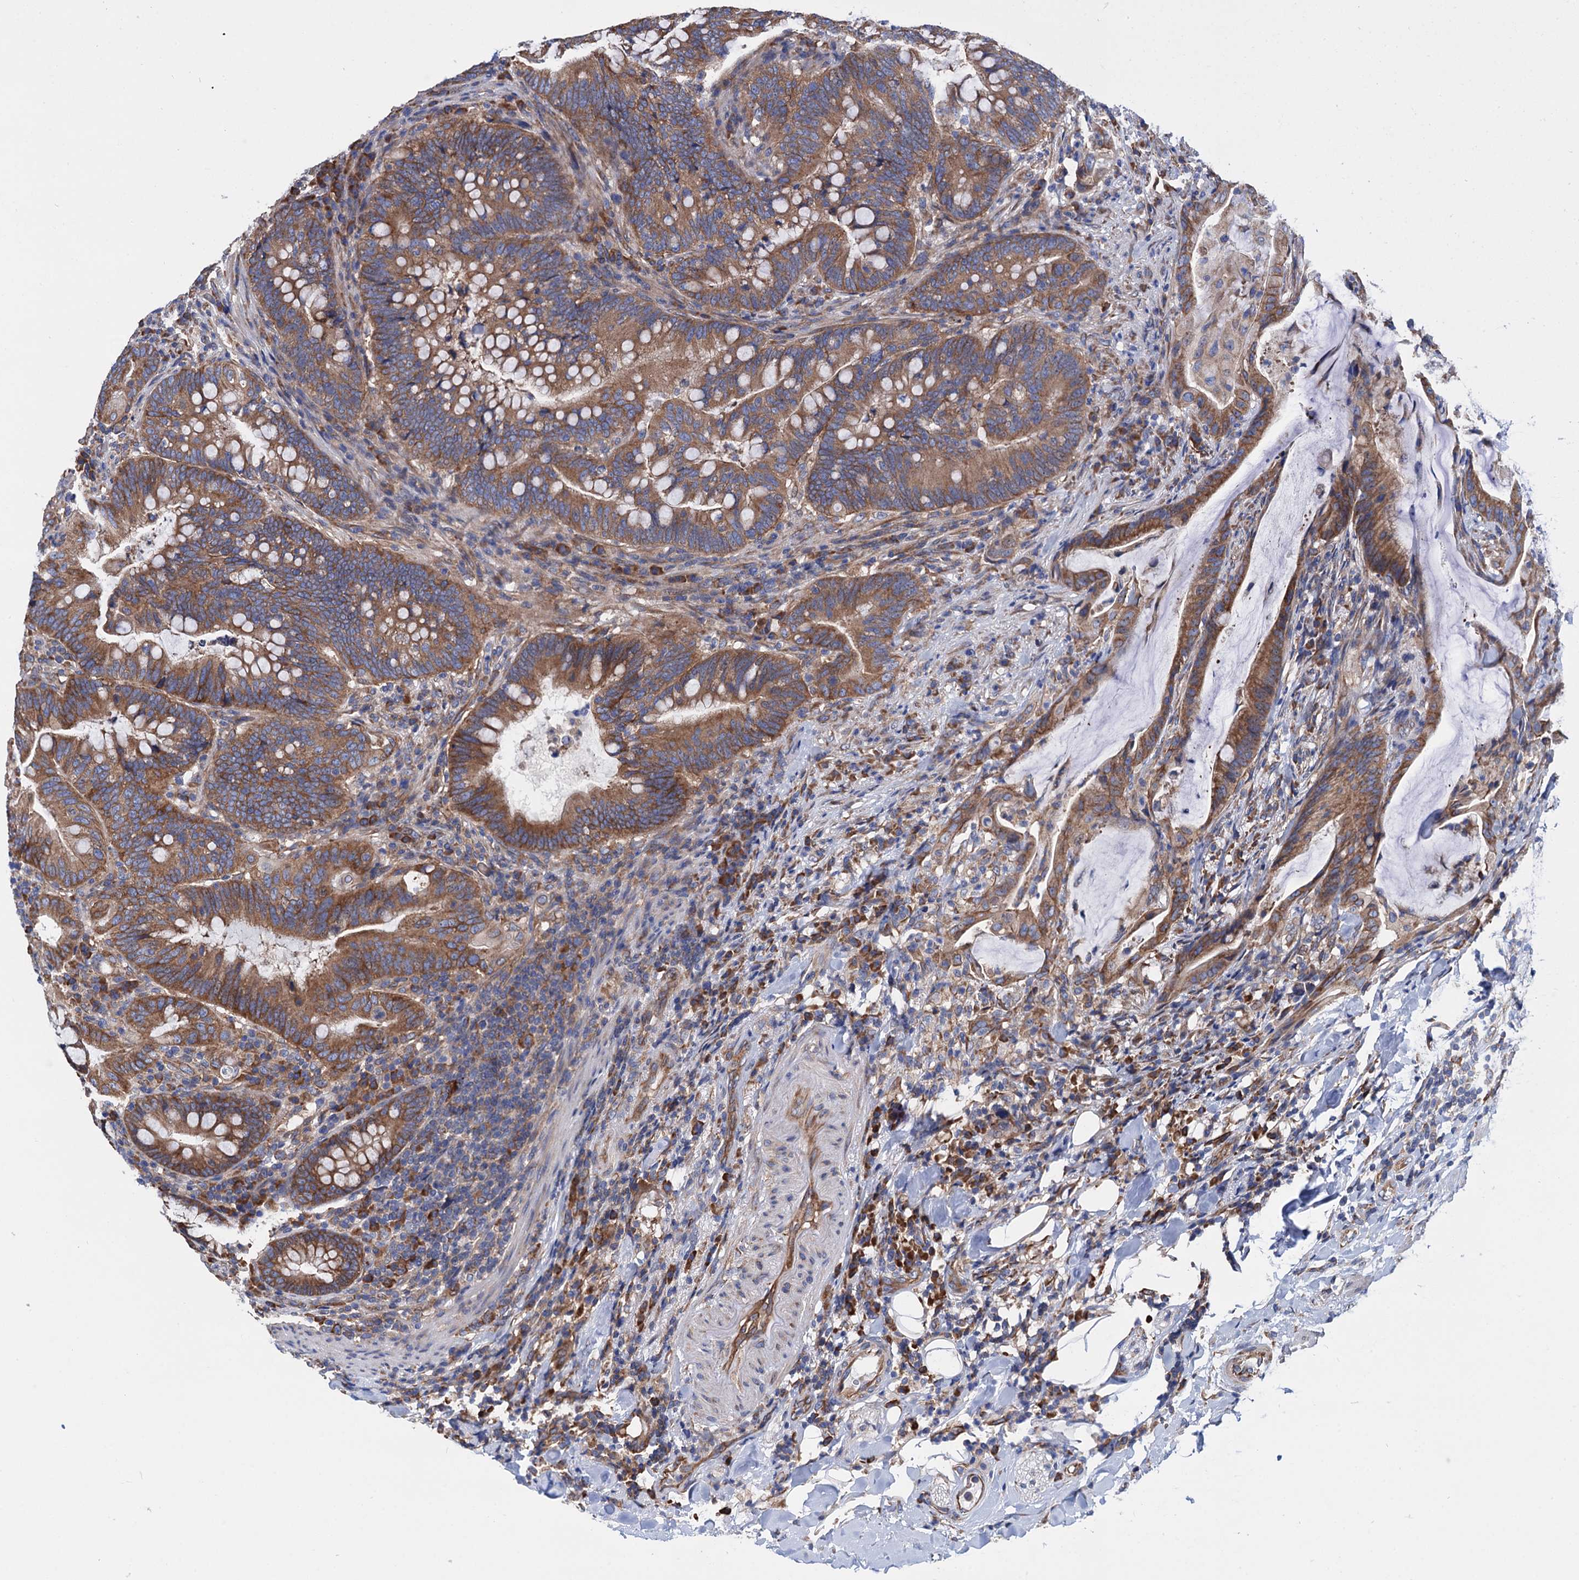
{"staining": {"intensity": "moderate", "quantity": ">75%", "location": "cytoplasmic/membranous"}, "tissue": "colorectal cancer", "cell_type": "Tumor cells", "image_type": "cancer", "snomed": [{"axis": "morphology", "description": "Adenocarcinoma, NOS"}, {"axis": "topography", "description": "Colon"}], "caption": "Immunohistochemical staining of human colorectal cancer reveals medium levels of moderate cytoplasmic/membranous staining in about >75% of tumor cells.", "gene": "SLC12A7", "patient": {"sex": "female", "age": 66}}